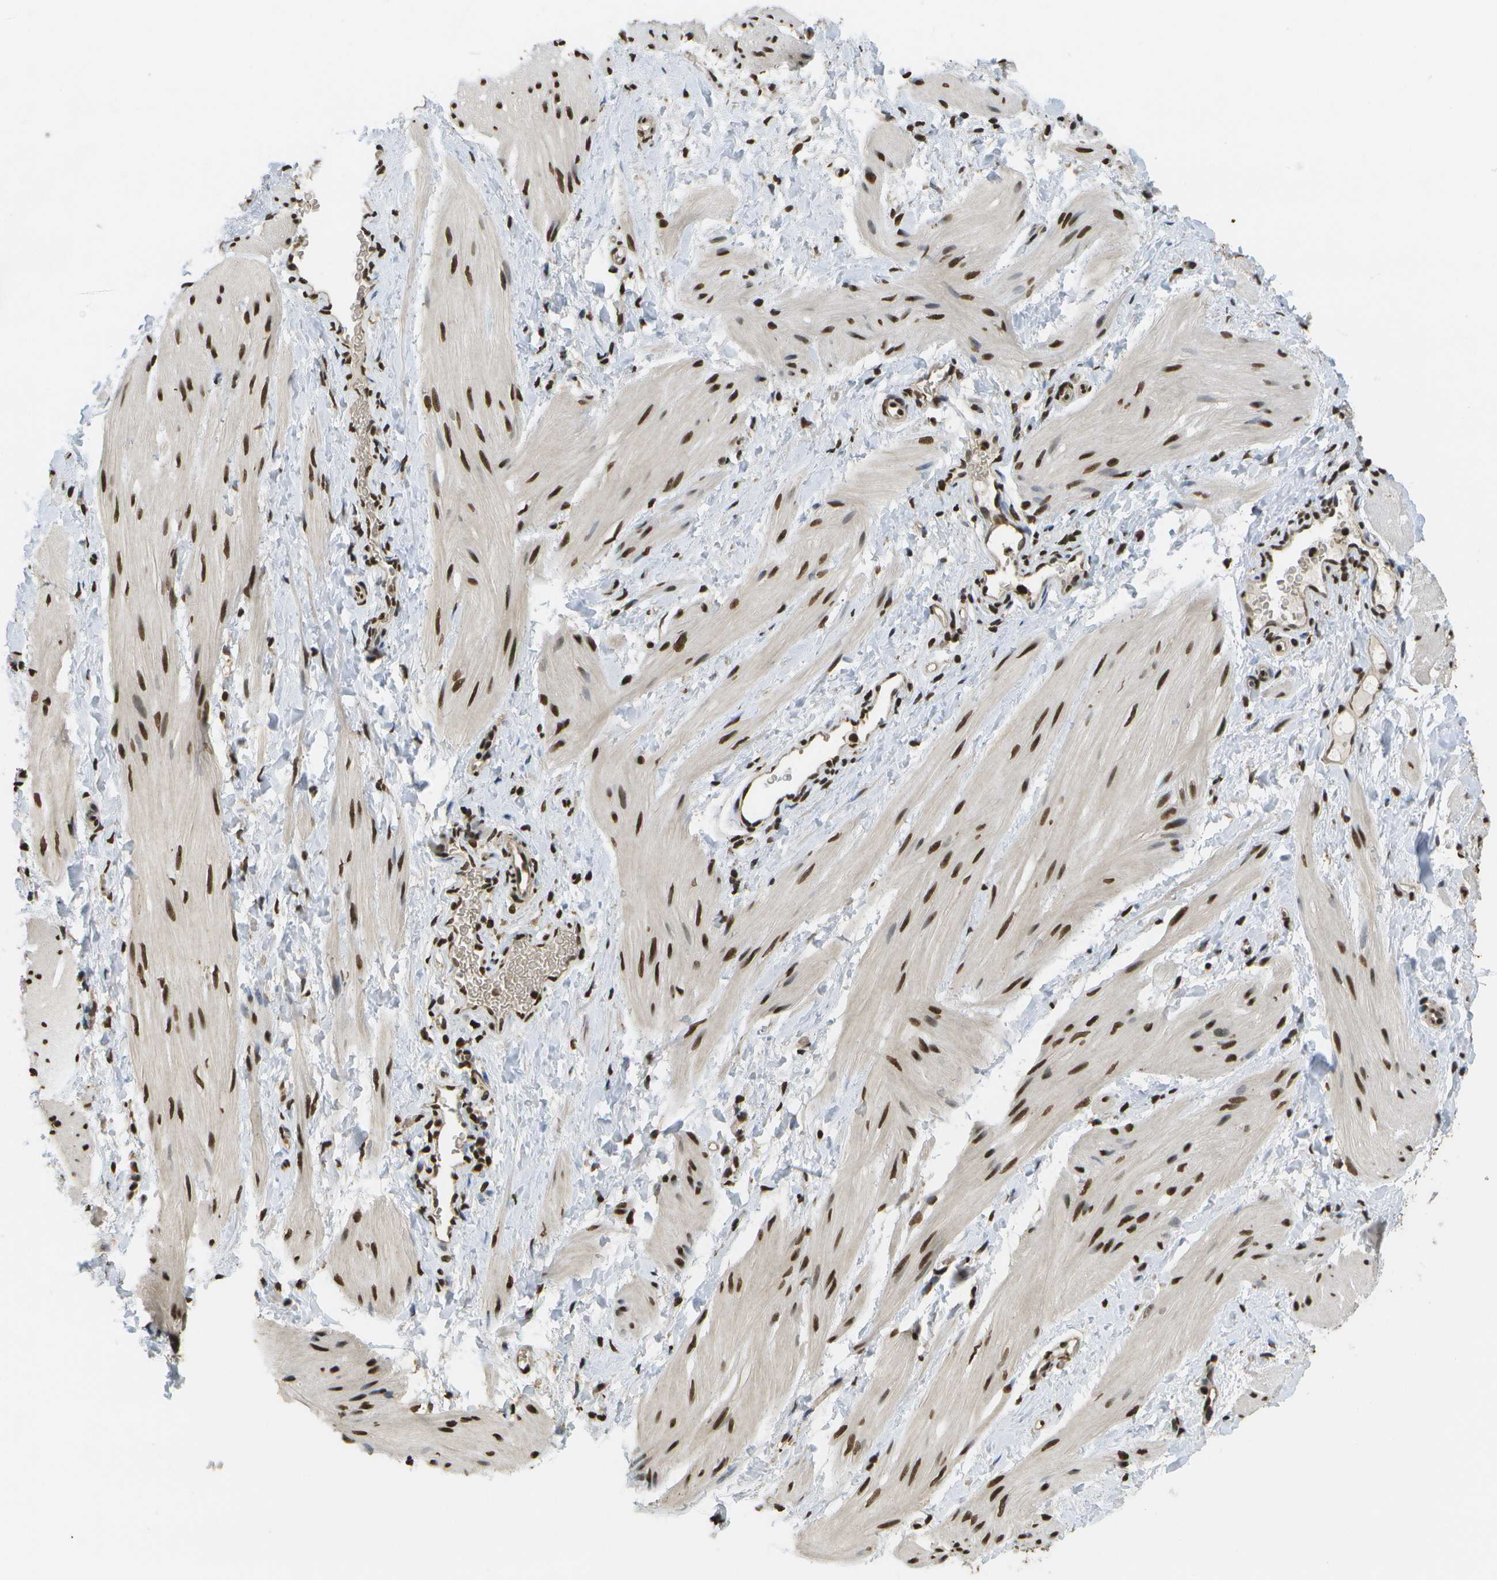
{"staining": {"intensity": "strong", "quantity": ">75%", "location": "nuclear"}, "tissue": "smooth muscle", "cell_type": "Smooth muscle cells", "image_type": "normal", "snomed": [{"axis": "morphology", "description": "Normal tissue, NOS"}, {"axis": "topography", "description": "Smooth muscle"}], "caption": "A brown stain labels strong nuclear positivity of a protein in smooth muscle cells of unremarkable smooth muscle.", "gene": "SPEN", "patient": {"sex": "male", "age": 16}}